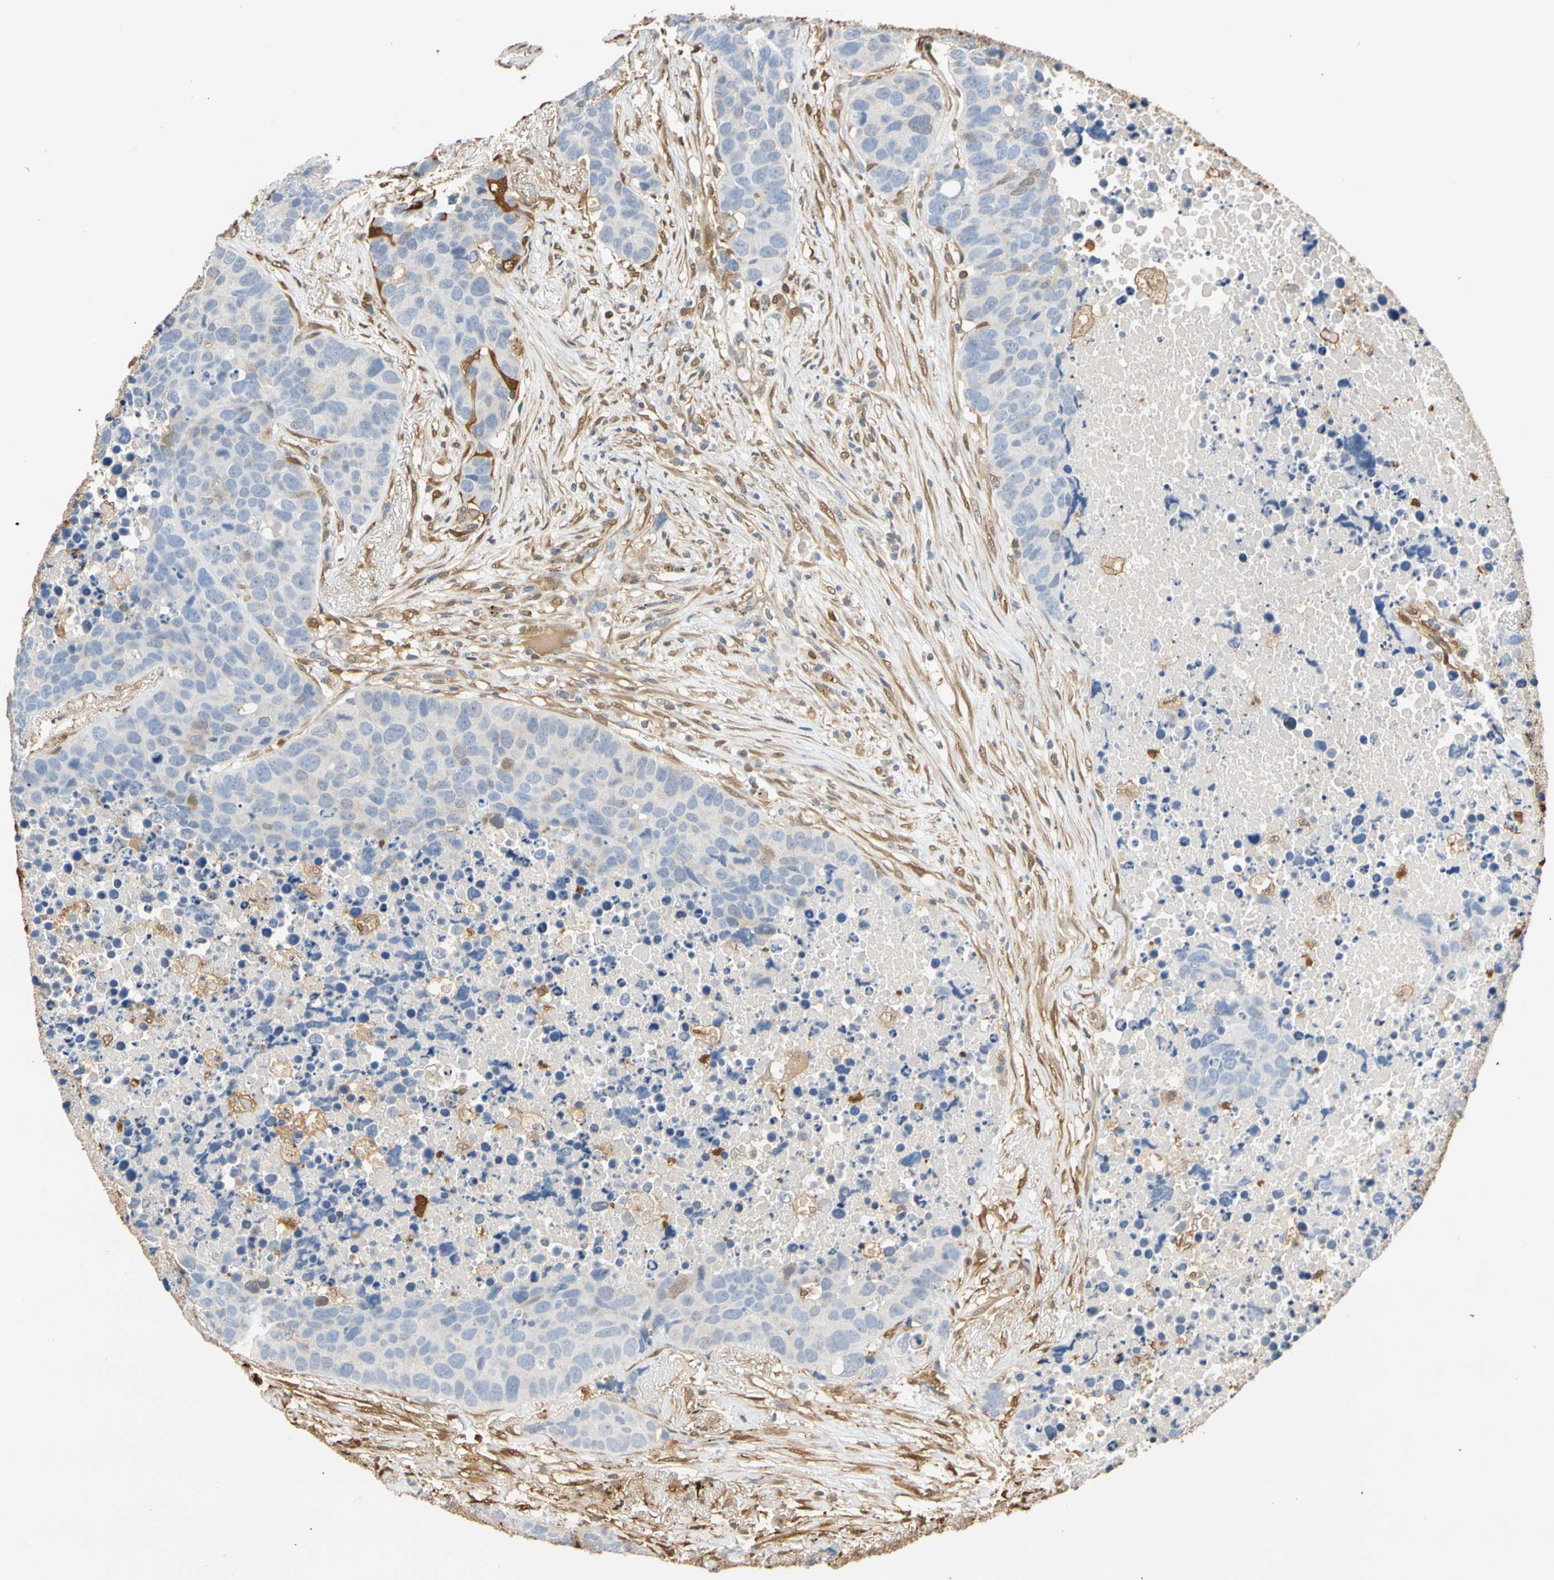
{"staining": {"intensity": "negative", "quantity": "none", "location": "none"}, "tissue": "carcinoid", "cell_type": "Tumor cells", "image_type": "cancer", "snomed": [{"axis": "morphology", "description": "Carcinoid, malignant, NOS"}, {"axis": "topography", "description": "Lung"}], "caption": "IHC photomicrograph of neoplastic tissue: carcinoid (malignant) stained with DAB (3,3'-diaminobenzidine) shows no significant protein positivity in tumor cells.", "gene": "S100A6", "patient": {"sex": "male", "age": 60}}